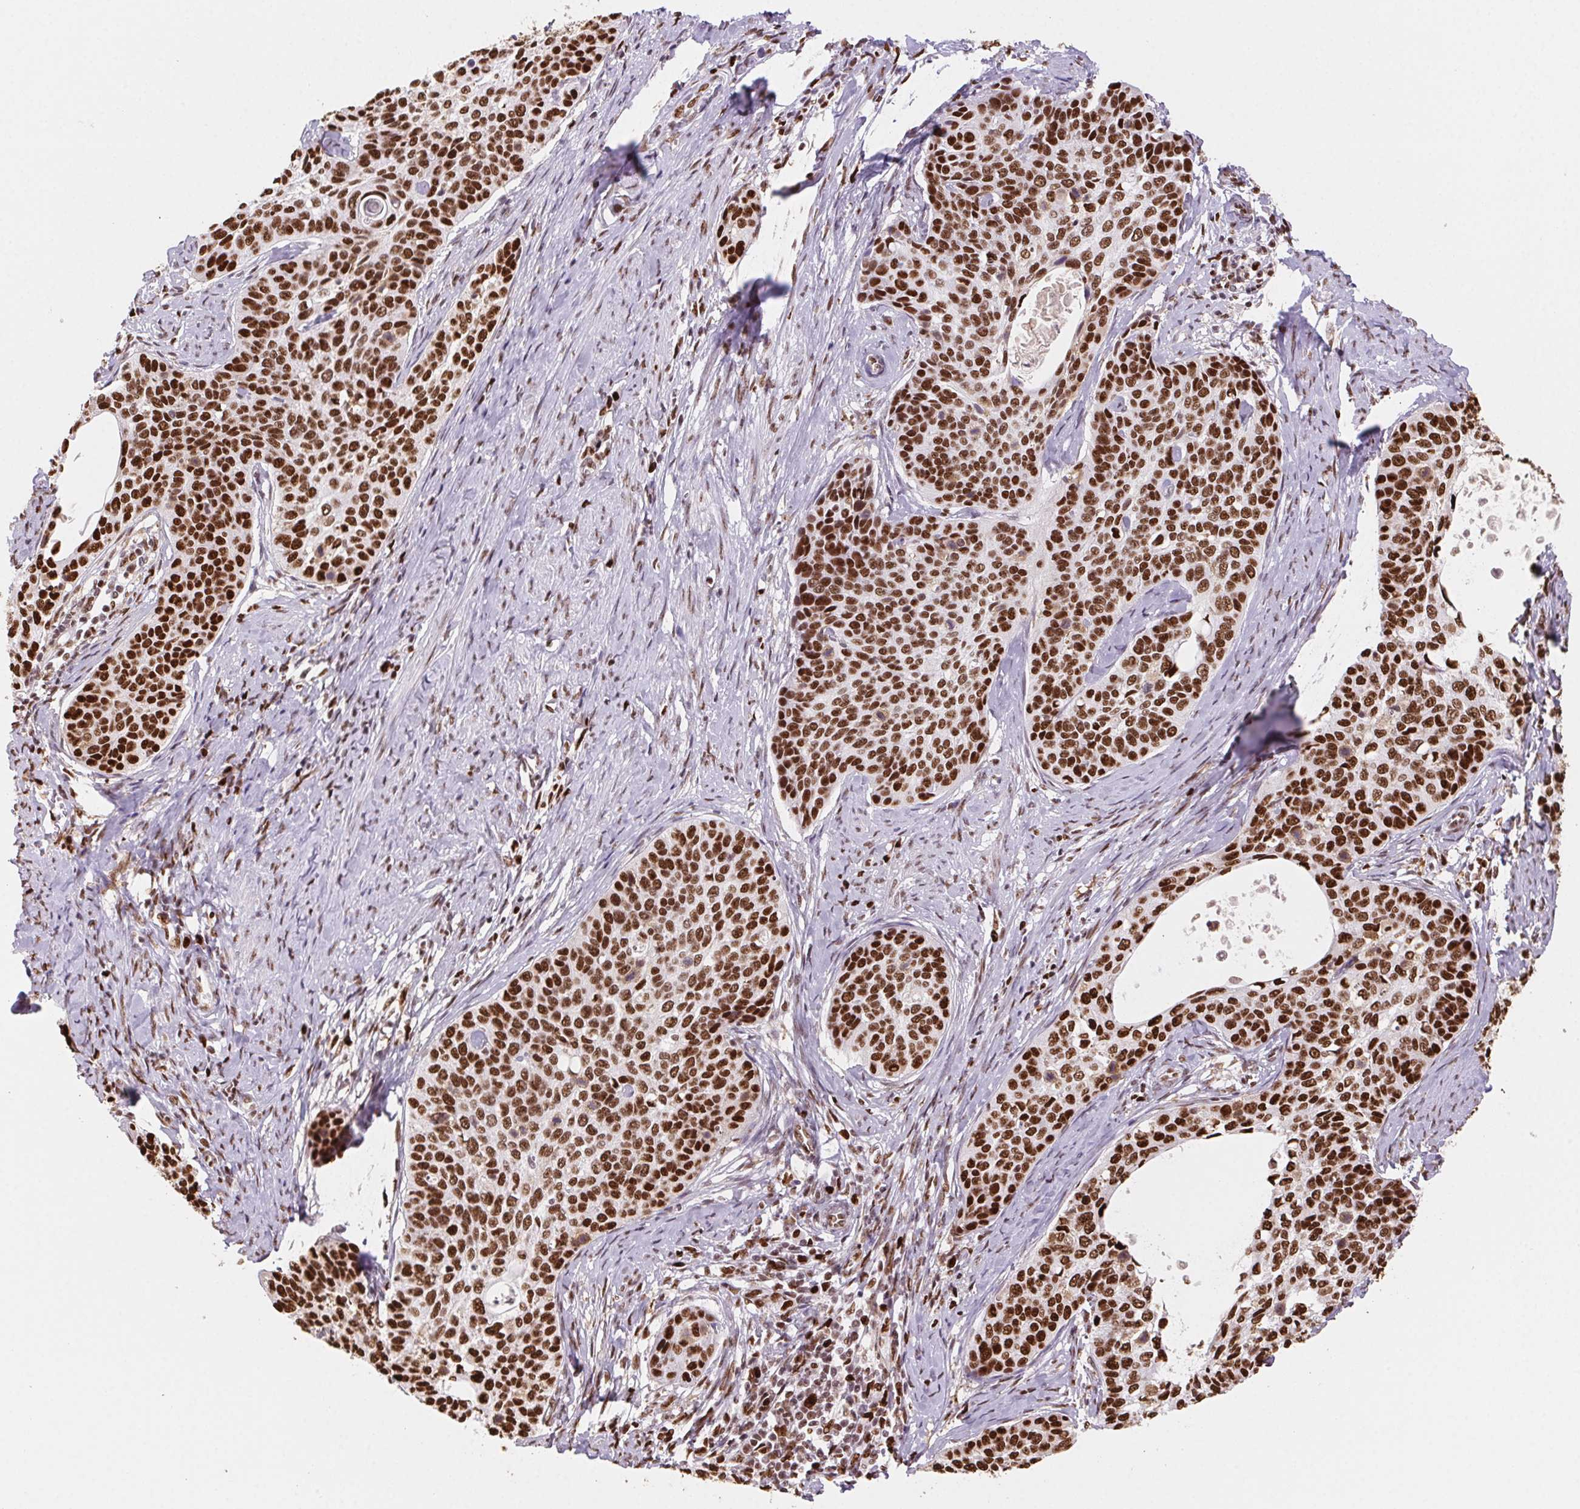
{"staining": {"intensity": "strong", "quantity": ">75%", "location": "nuclear"}, "tissue": "cervical cancer", "cell_type": "Tumor cells", "image_type": "cancer", "snomed": [{"axis": "morphology", "description": "Squamous cell carcinoma, NOS"}, {"axis": "topography", "description": "Cervix"}], "caption": "Protein expression analysis of human cervical cancer reveals strong nuclear expression in approximately >75% of tumor cells. Nuclei are stained in blue.", "gene": "SET", "patient": {"sex": "female", "age": 69}}